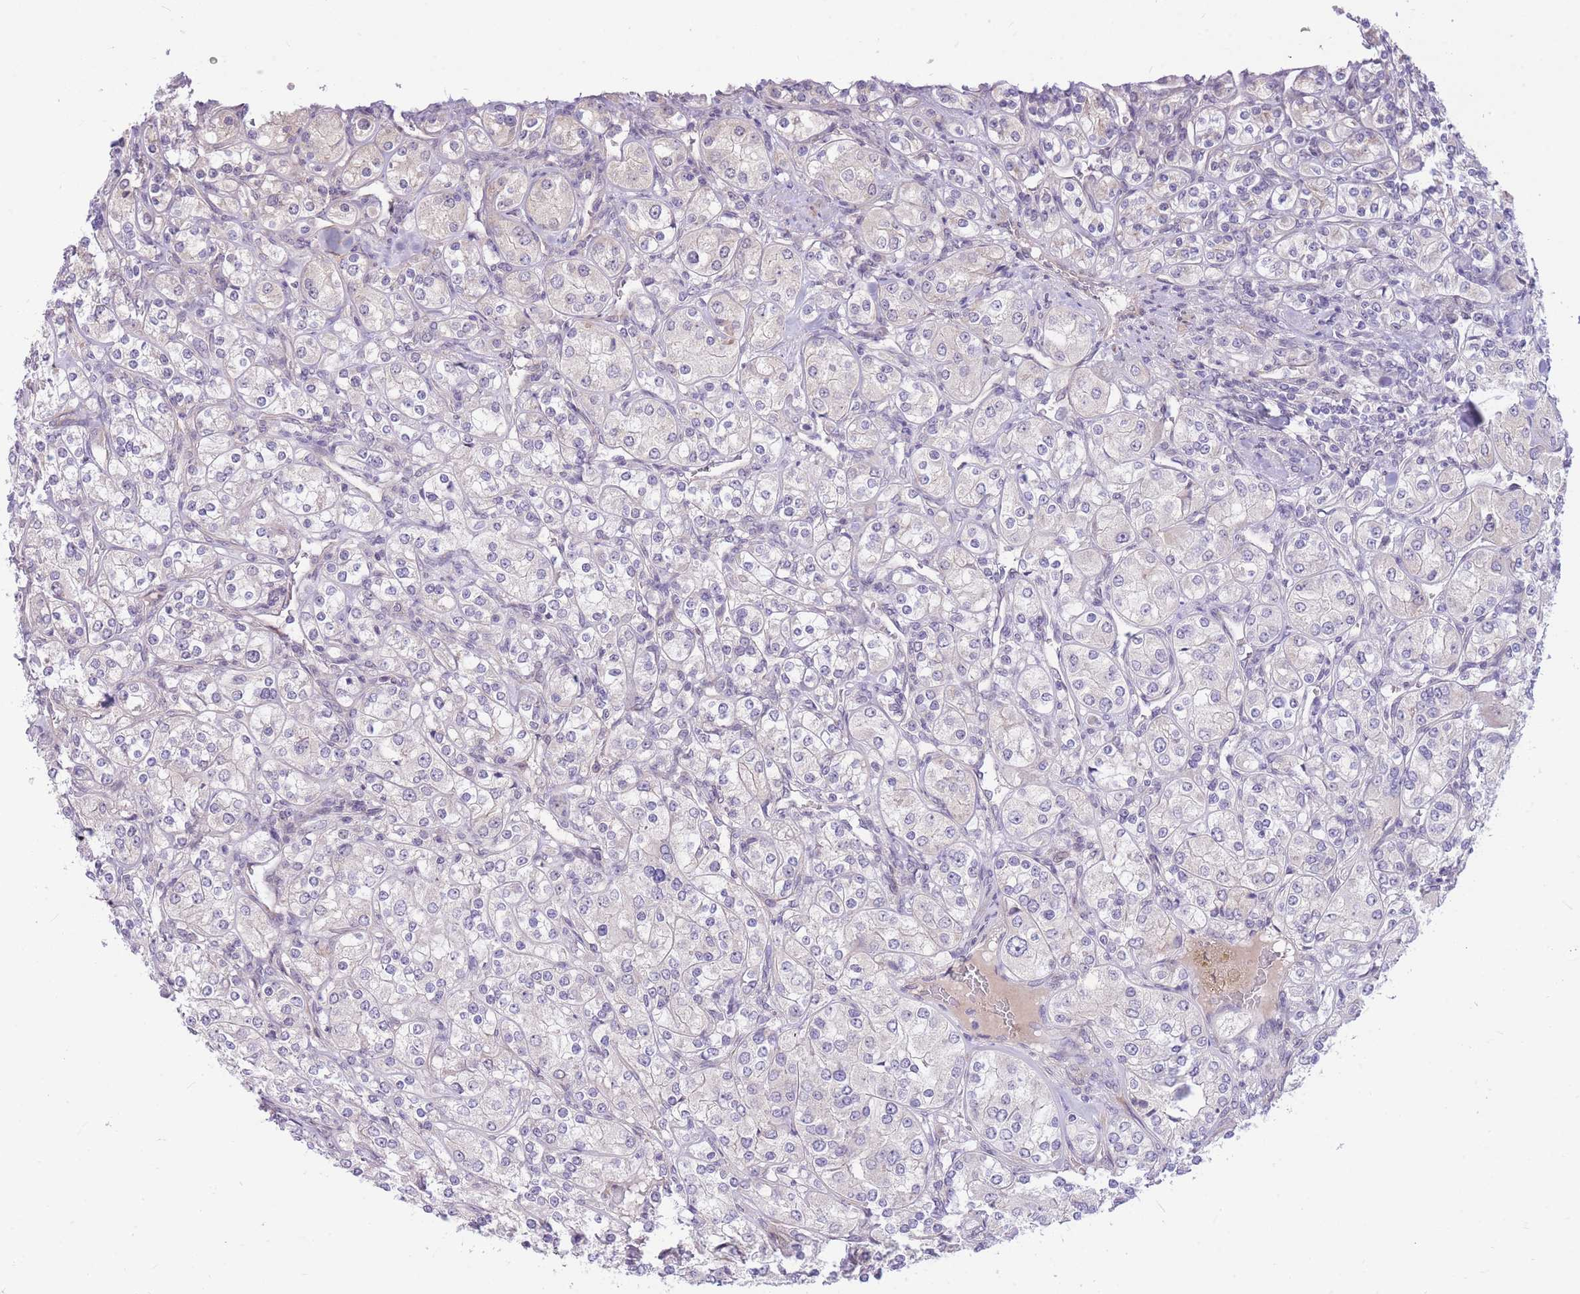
{"staining": {"intensity": "negative", "quantity": "none", "location": "none"}, "tissue": "renal cancer", "cell_type": "Tumor cells", "image_type": "cancer", "snomed": [{"axis": "morphology", "description": "Adenocarcinoma, NOS"}, {"axis": "topography", "description": "Kidney"}], "caption": "Tumor cells are negative for brown protein staining in renal cancer. (Brightfield microscopy of DAB IHC at high magnification).", "gene": "ERCC2", "patient": {"sex": "male", "age": 77}}